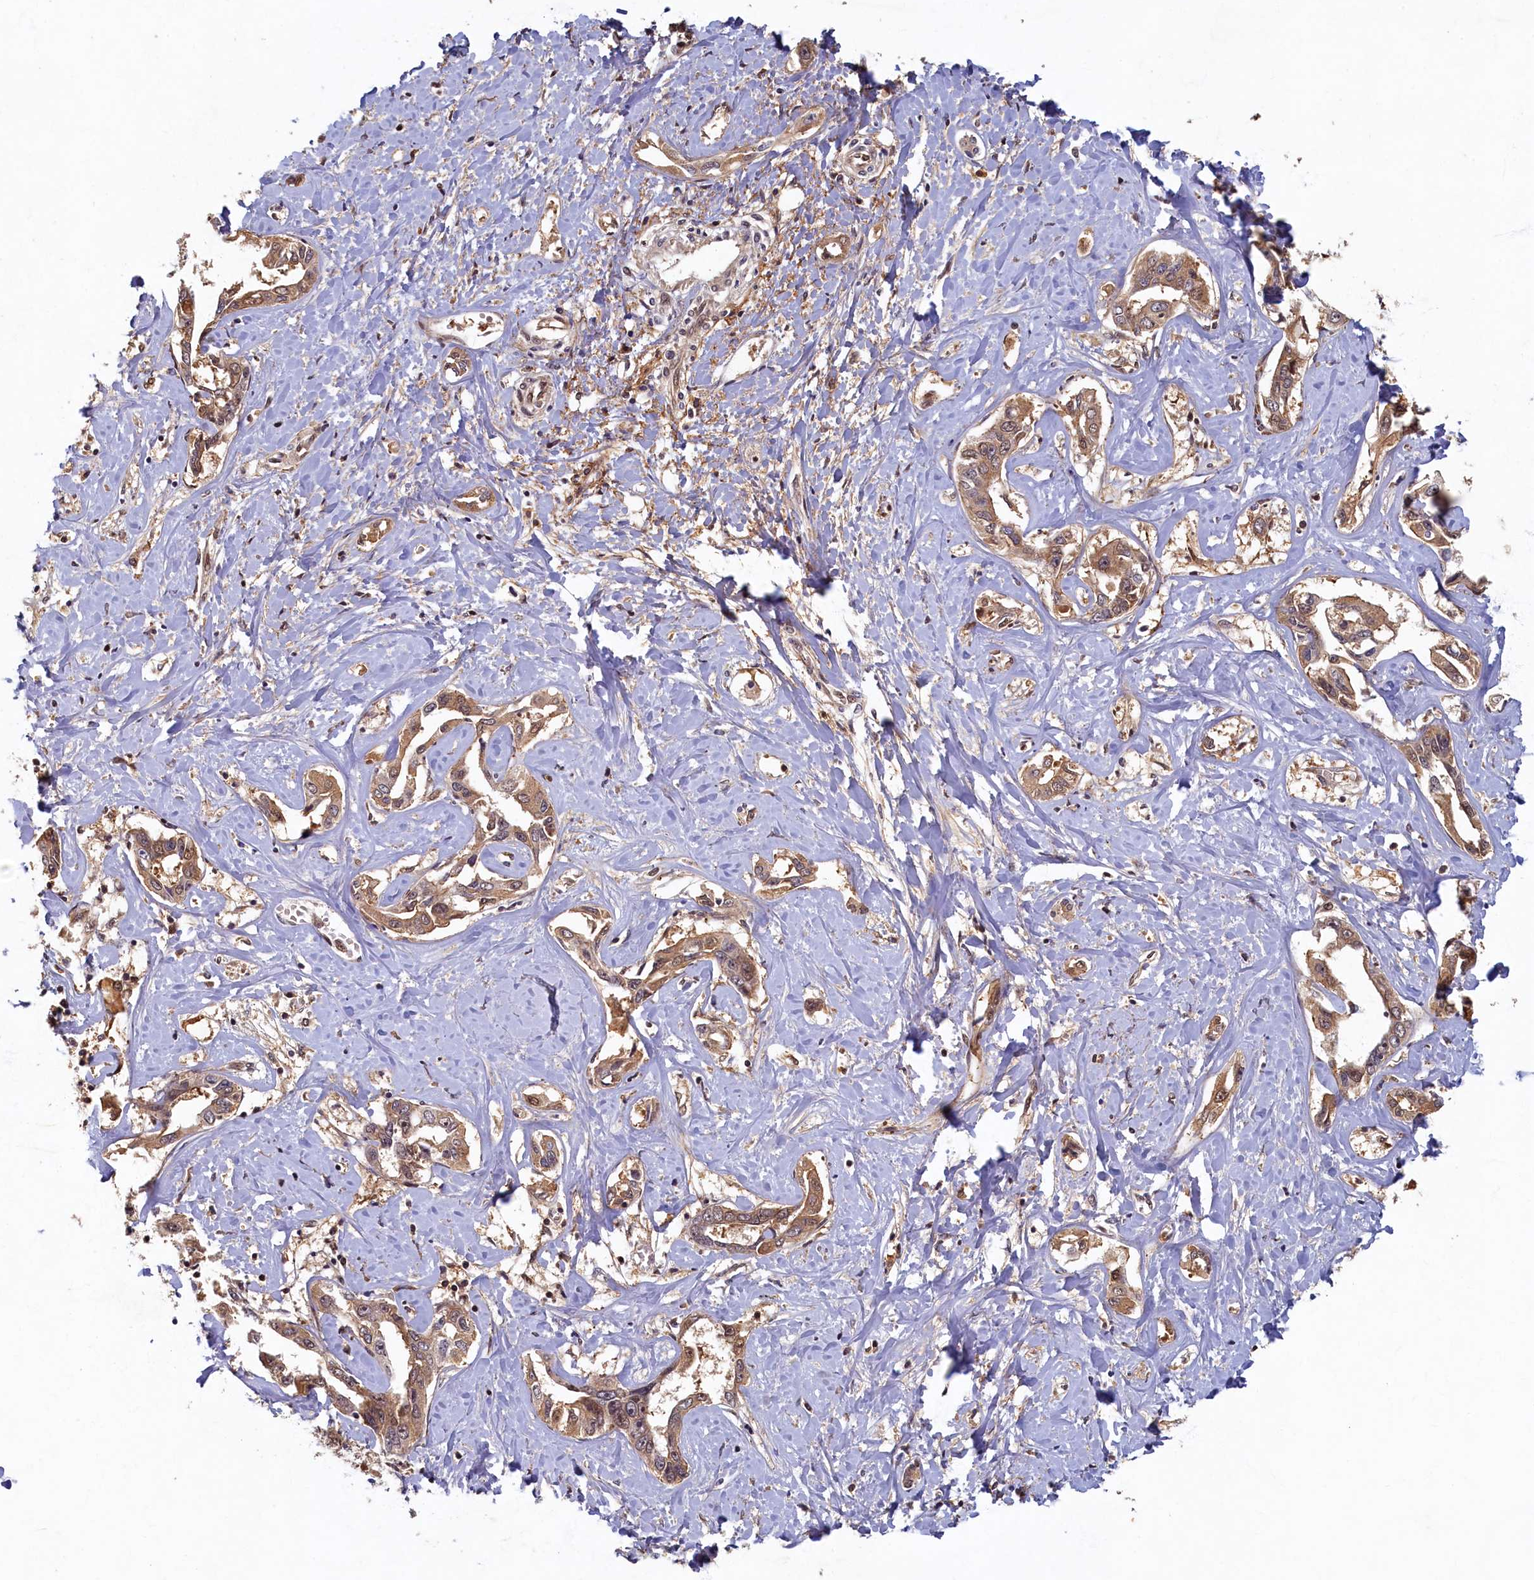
{"staining": {"intensity": "weak", "quantity": ">75%", "location": "cytoplasmic/membranous"}, "tissue": "liver cancer", "cell_type": "Tumor cells", "image_type": "cancer", "snomed": [{"axis": "morphology", "description": "Cholangiocarcinoma"}, {"axis": "topography", "description": "Liver"}], "caption": "High-magnification brightfield microscopy of liver cancer stained with DAB (brown) and counterstained with hematoxylin (blue). tumor cells exhibit weak cytoplasmic/membranous expression is seen in about>75% of cells.", "gene": "LCMT2", "patient": {"sex": "male", "age": 59}}